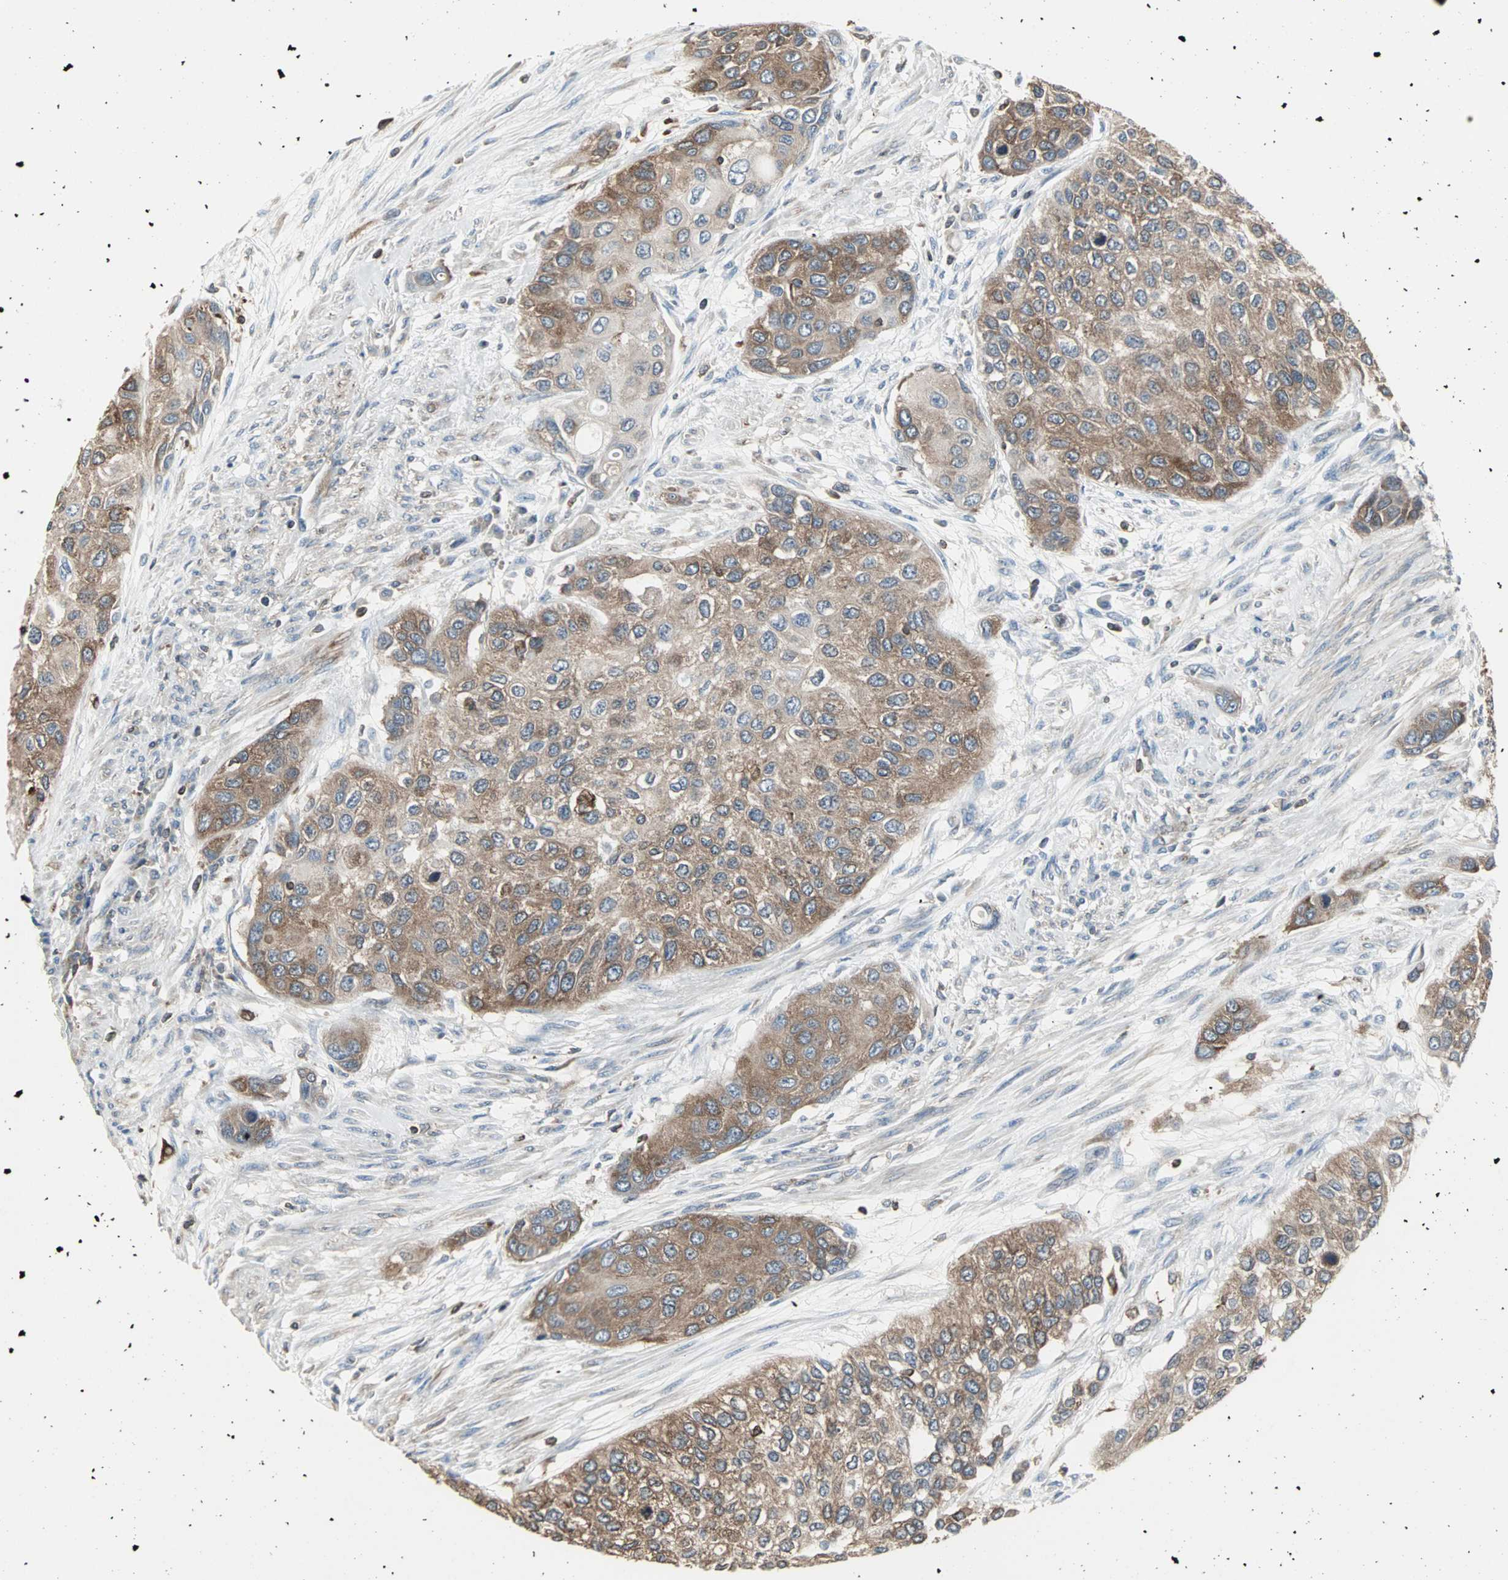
{"staining": {"intensity": "moderate", "quantity": ">75%", "location": "cytoplasmic/membranous"}, "tissue": "urothelial cancer", "cell_type": "Tumor cells", "image_type": "cancer", "snomed": [{"axis": "morphology", "description": "Urothelial carcinoma, High grade"}, {"axis": "topography", "description": "Urinary bladder"}], "caption": "IHC image of neoplastic tissue: human urothelial cancer stained using immunohistochemistry (IHC) demonstrates medium levels of moderate protein expression localized specifically in the cytoplasmic/membranous of tumor cells, appearing as a cytoplasmic/membranous brown color.", "gene": "LRRFIP1", "patient": {"sex": "female", "age": 56}}